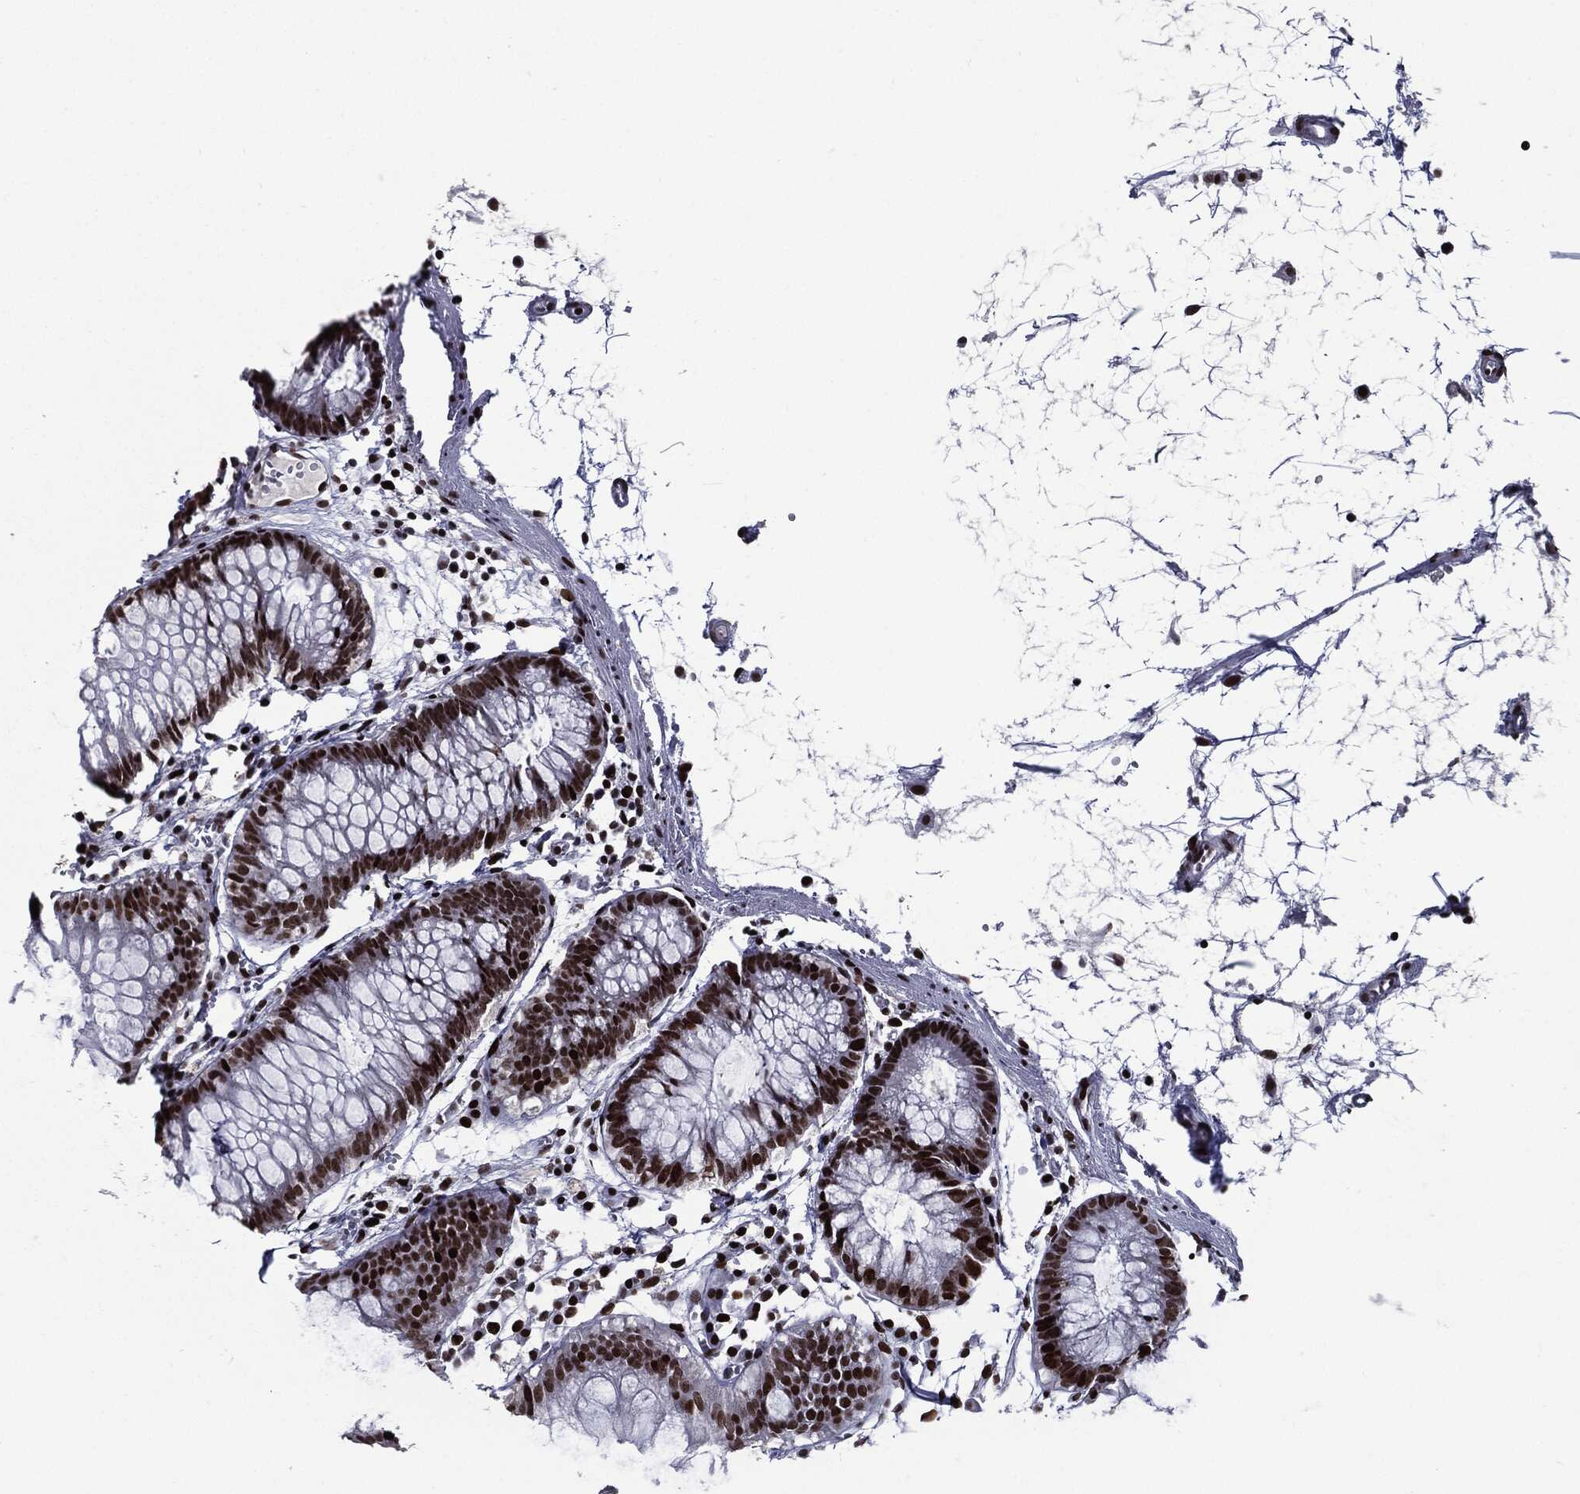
{"staining": {"intensity": "moderate", "quantity": "25%-75%", "location": "nuclear"}, "tissue": "colon", "cell_type": "Endothelial cells", "image_type": "normal", "snomed": [{"axis": "morphology", "description": "Normal tissue, NOS"}, {"axis": "morphology", "description": "Adenocarcinoma, NOS"}, {"axis": "topography", "description": "Colon"}], "caption": "A micrograph showing moderate nuclear staining in about 25%-75% of endothelial cells in unremarkable colon, as visualized by brown immunohistochemical staining.", "gene": "ZFP91", "patient": {"sex": "male", "age": 65}}